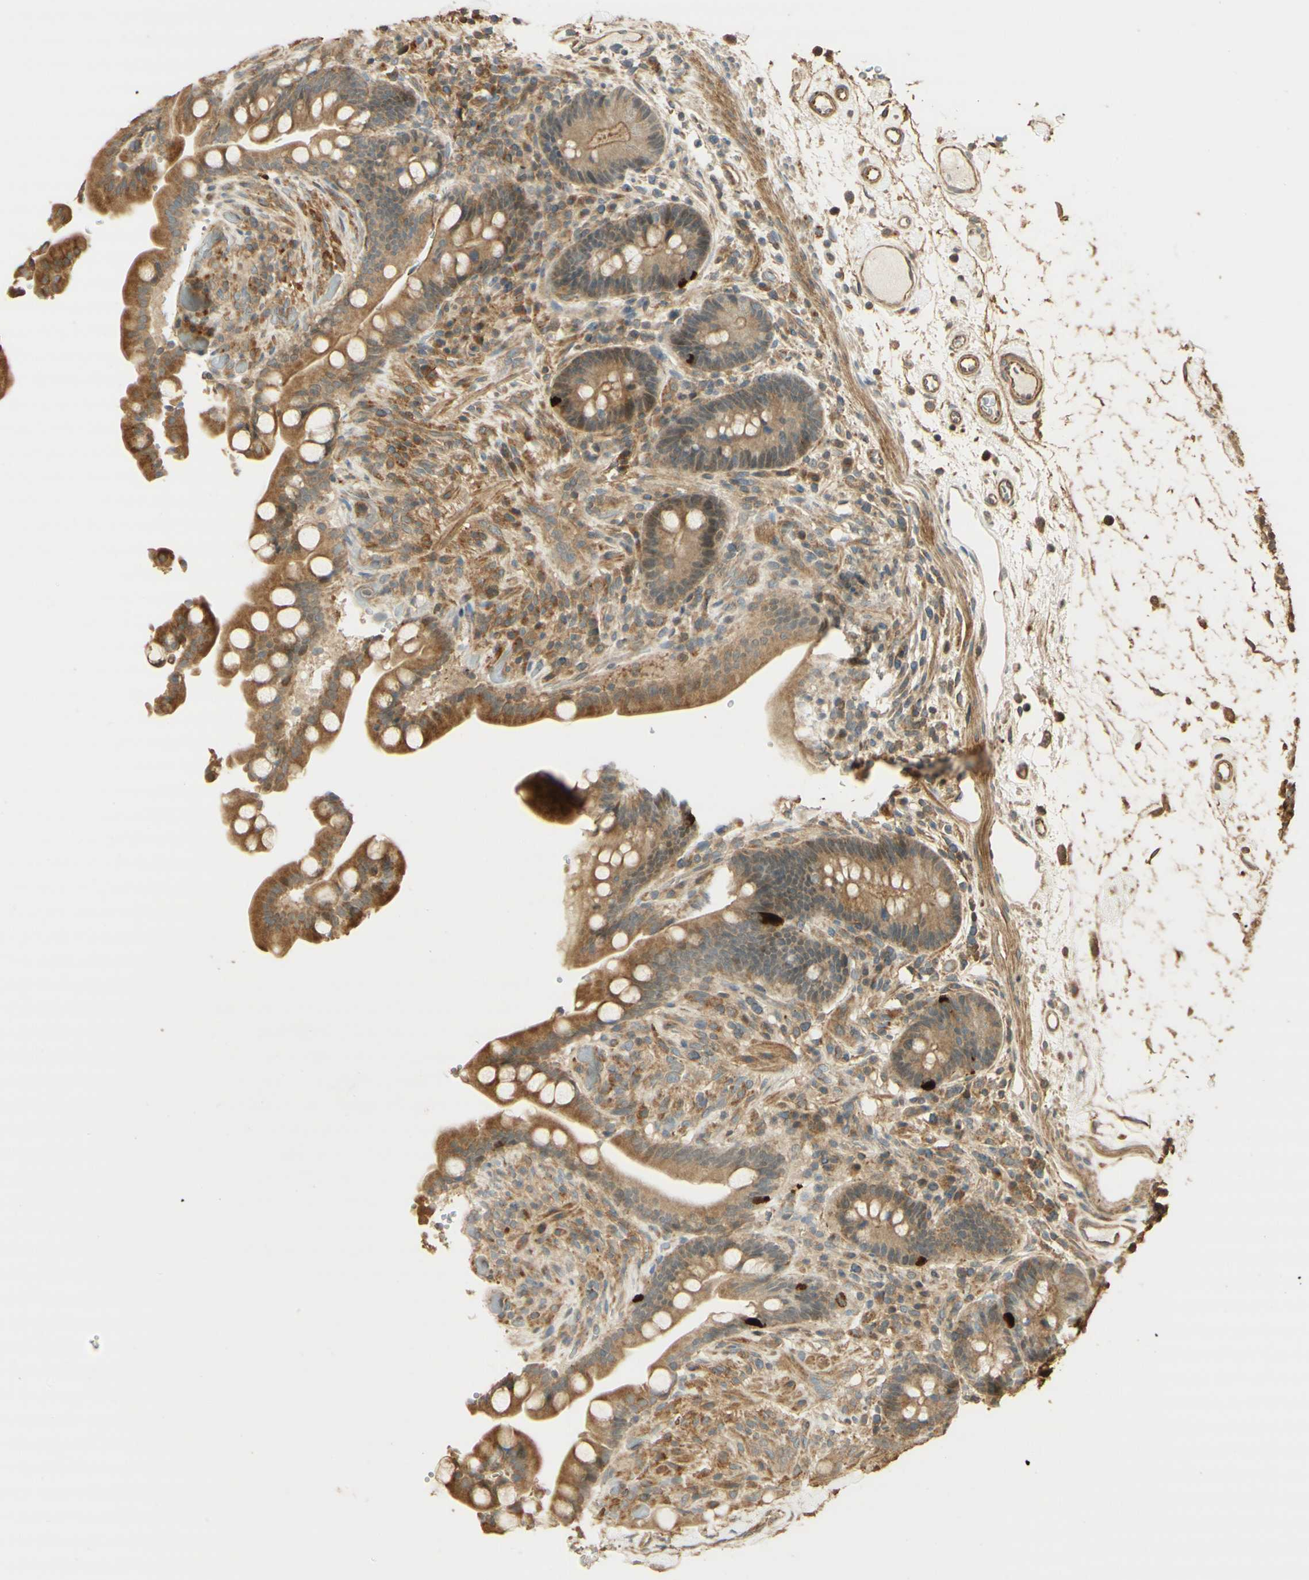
{"staining": {"intensity": "moderate", "quantity": ">75%", "location": "cytoplasmic/membranous"}, "tissue": "colon", "cell_type": "Endothelial cells", "image_type": "normal", "snomed": [{"axis": "morphology", "description": "Normal tissue, NOS"}, {"axis": "topography", "description": "Colon"}], "caption": "Protein expression analysis of unremarkable colon shows moderate cytoplasmic/membranous expression in about >75% of endothelial cells.", "gene": "AGER", "patient": {"sex": "male", "age": 73}}